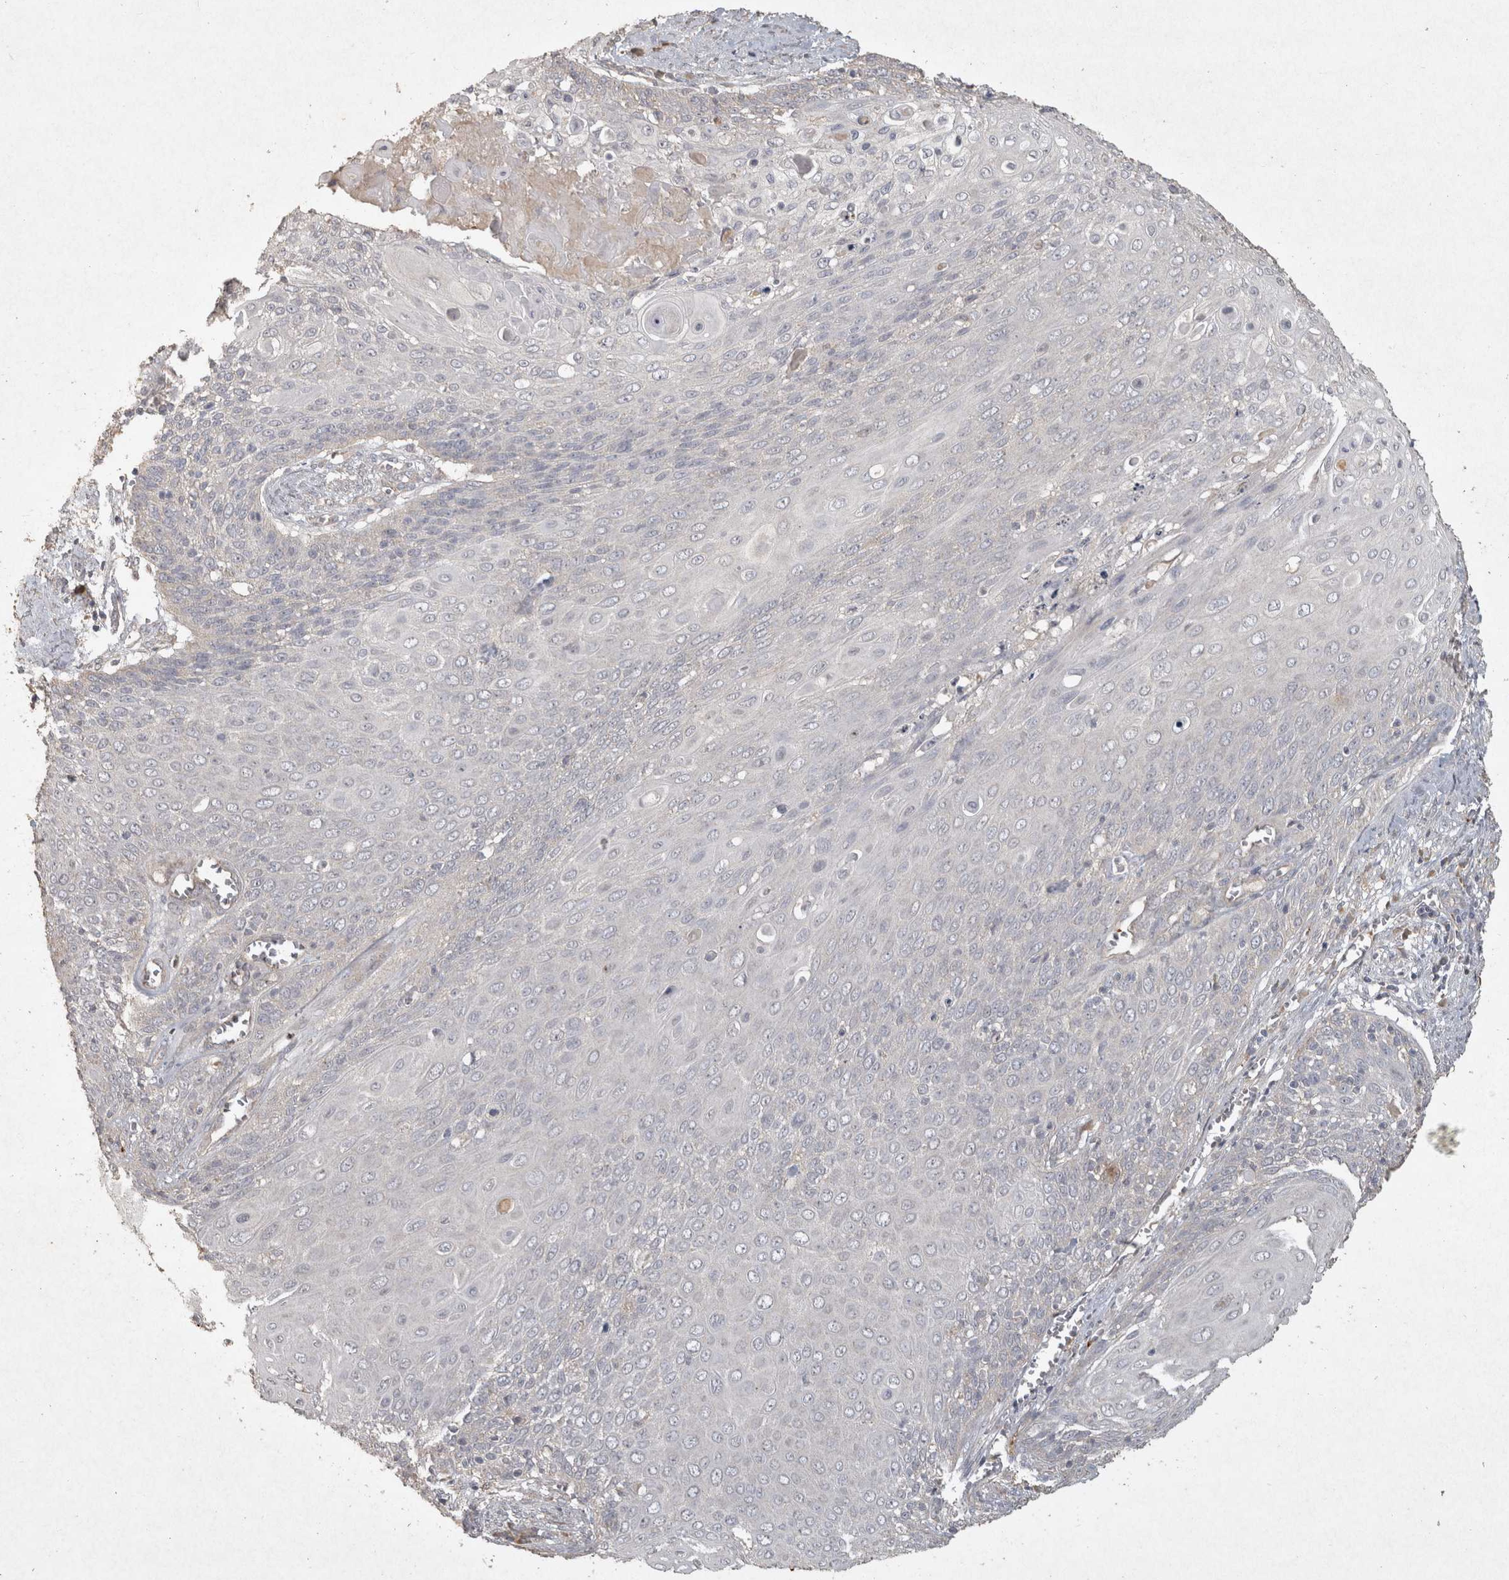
{"staining": {"intensity": "negative", "quantity": "none", "location": "none"}, "tissue": "cervical cancer", "cell_type": "Tumor cells", "image_type": "cancer", "snomed": [{"axis": "morphology", "description": "Squamous cell carcinoma, NOS"}, {"axis": "topography", "description": "Cervix"}], "caption": "The photomicrograph reveals no significant staining in tumor cells of cervical cancer (squamous cell carcinoma).", "gene": "OSTN", "patient": {"sex": "female", "age": 39}}